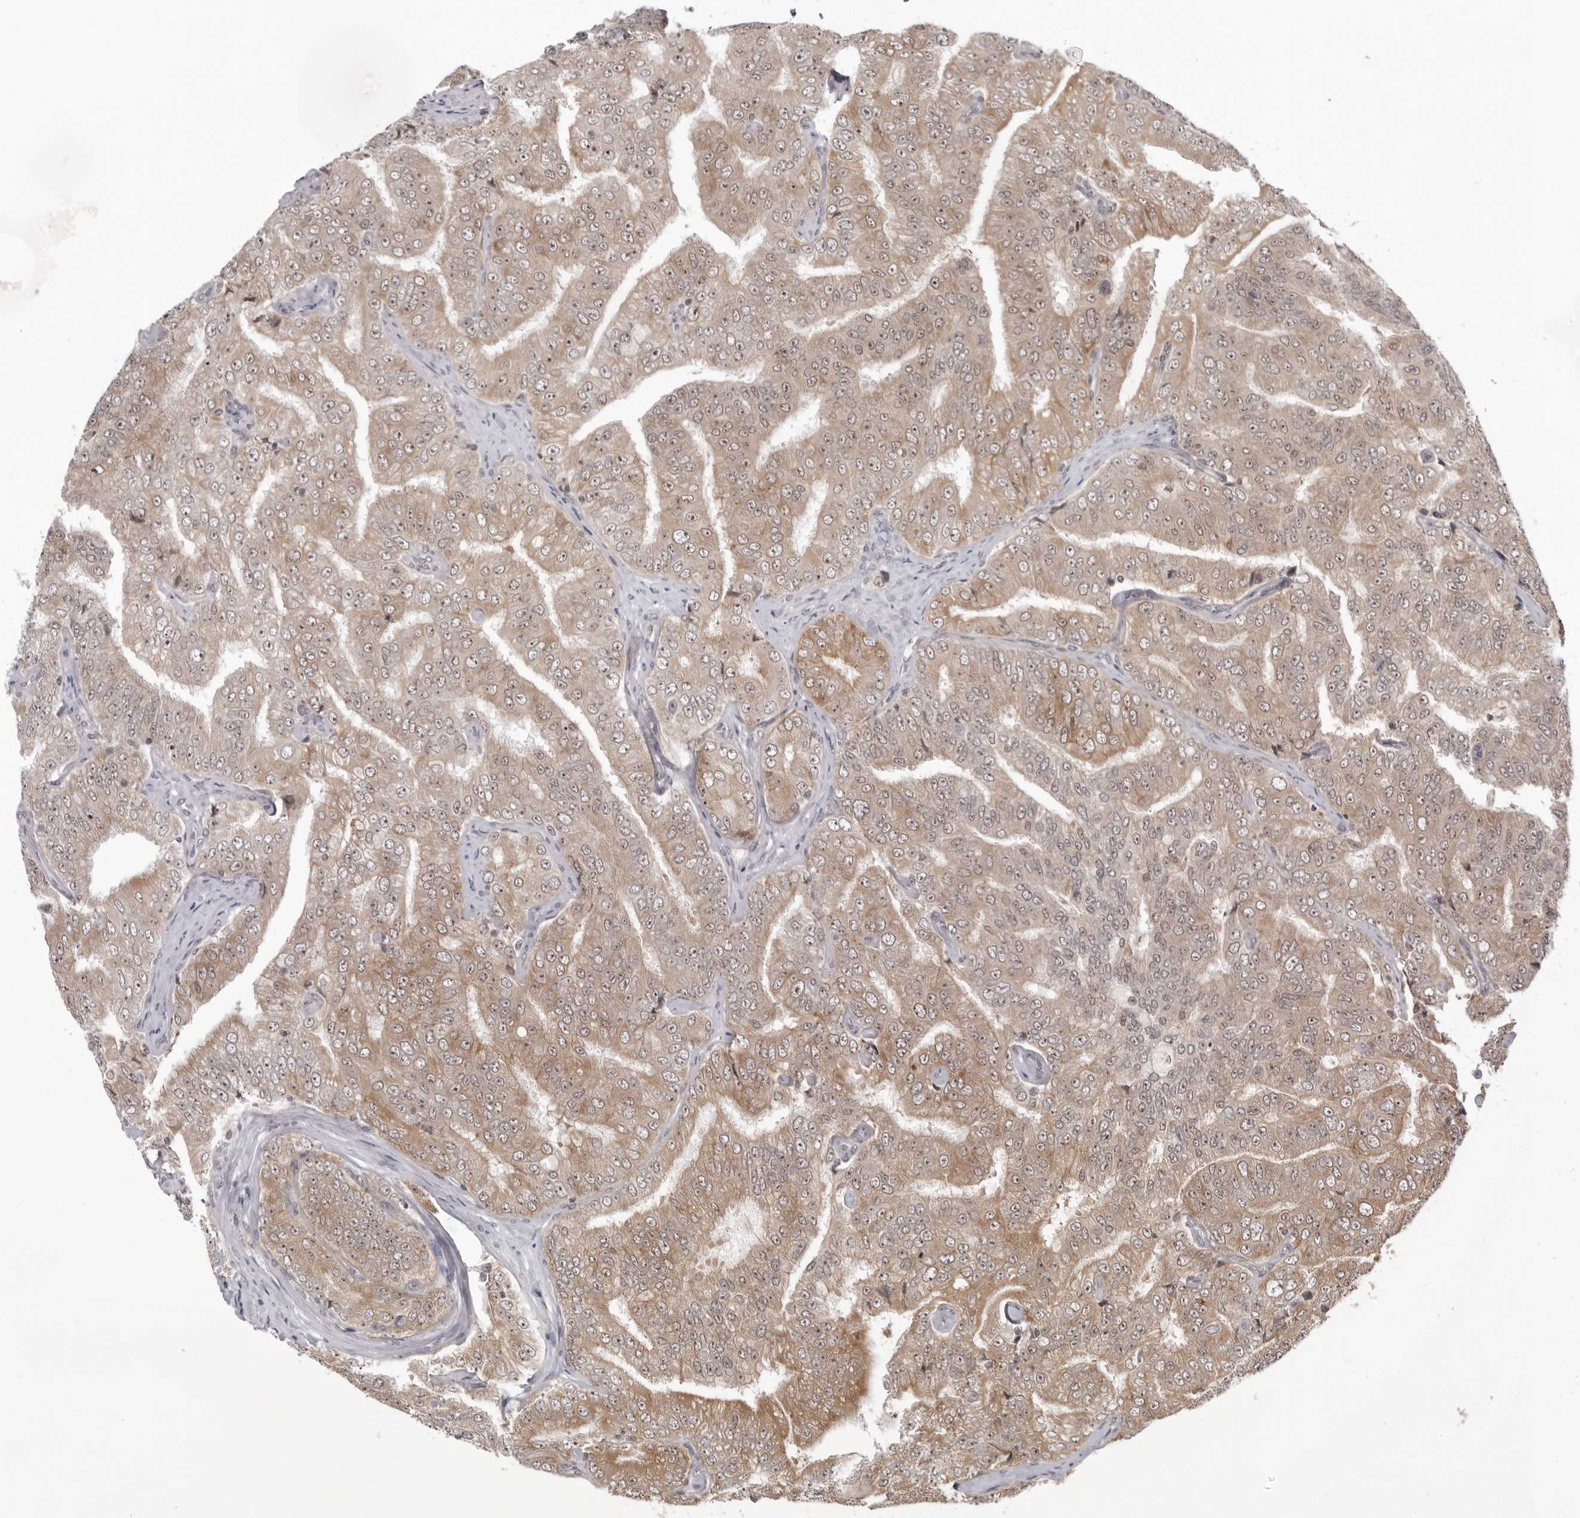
{"staining": {"intensity": "weak", "quantity": ">75%", "location": "cytoplasmic/membranous"}, "tissue": "prostate cancer", "cell_type": "Tumor cells", "image_type": "cancer", "snomed": [{"axis": "morphology", "description": "Adenocarcinoma, High grade"}, {"axis": "topography", "description": "Prostate"}], "caption": "Immunohistochemistry (DAB (3,3'-diaminobenzidine)) staining of prostate cancer displays weak cytoplasmic/membranous protein expression in about >75% of tumor cells.", "gene": "EXOSC10", "patient": {"sex": "male", "age": 58}}